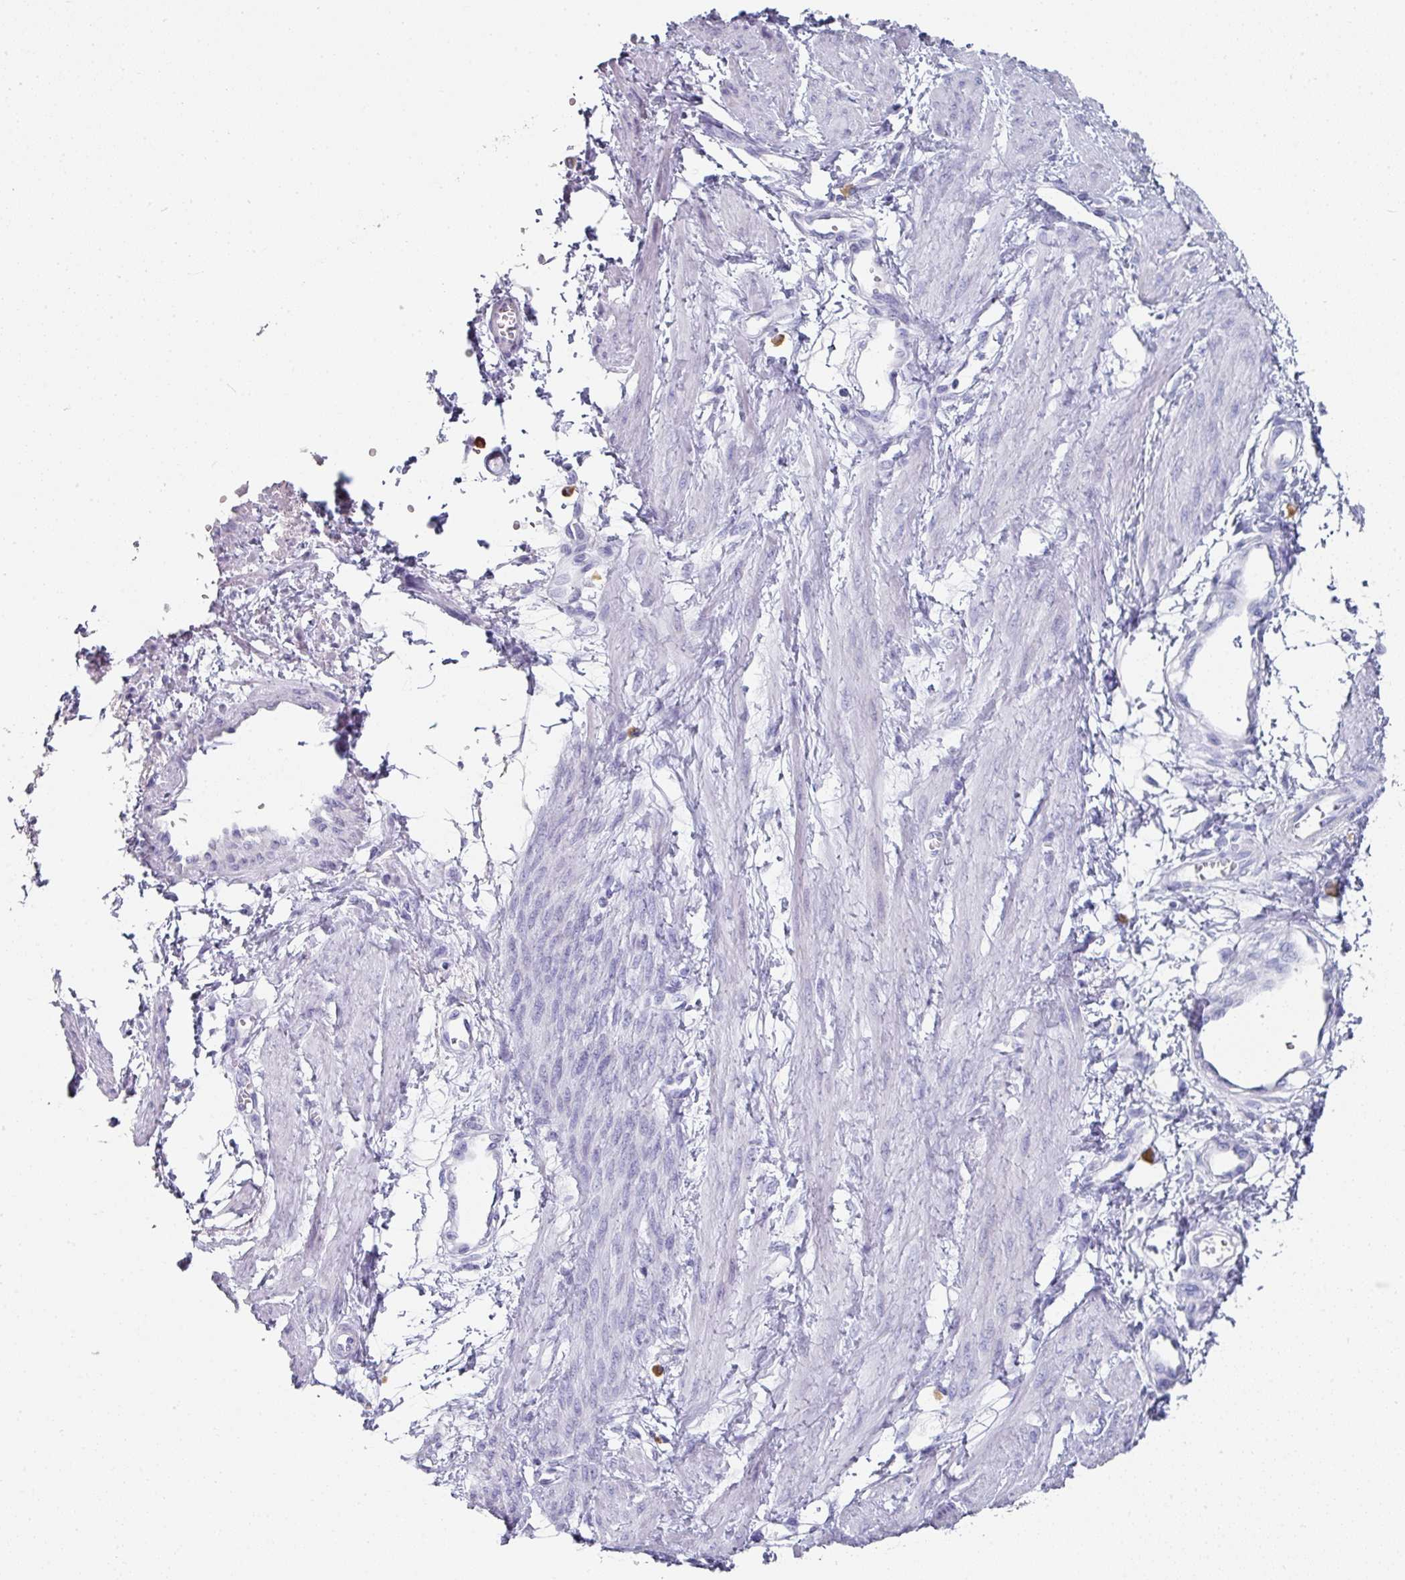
{"staining": {"intensity": "negative", "quantity": "none", "location": "none"}, "tissue": "smooth muscle", "cell_type": "Smooth muscle cells", "image_type": "normal", "snomed": [{"axis": "morphology", "description": "Normal tissue, NOS"}, {"axis": "topography", "description": "Smooth muscle"}, {"axis": "topography", "description": "Uterus"}], "caption": "High power microscopy micrograph of an IHC photomicrograph of unremarkable smooth muscle, revealing no significant positivity in smooth muscle cells. Brightfield microscopy of IHC stained with DAB (brown) and hematoxylin (blue), captured at high magnification.", "gene": "SETBP1", "patient": {"sex": "female", "age": 39}}